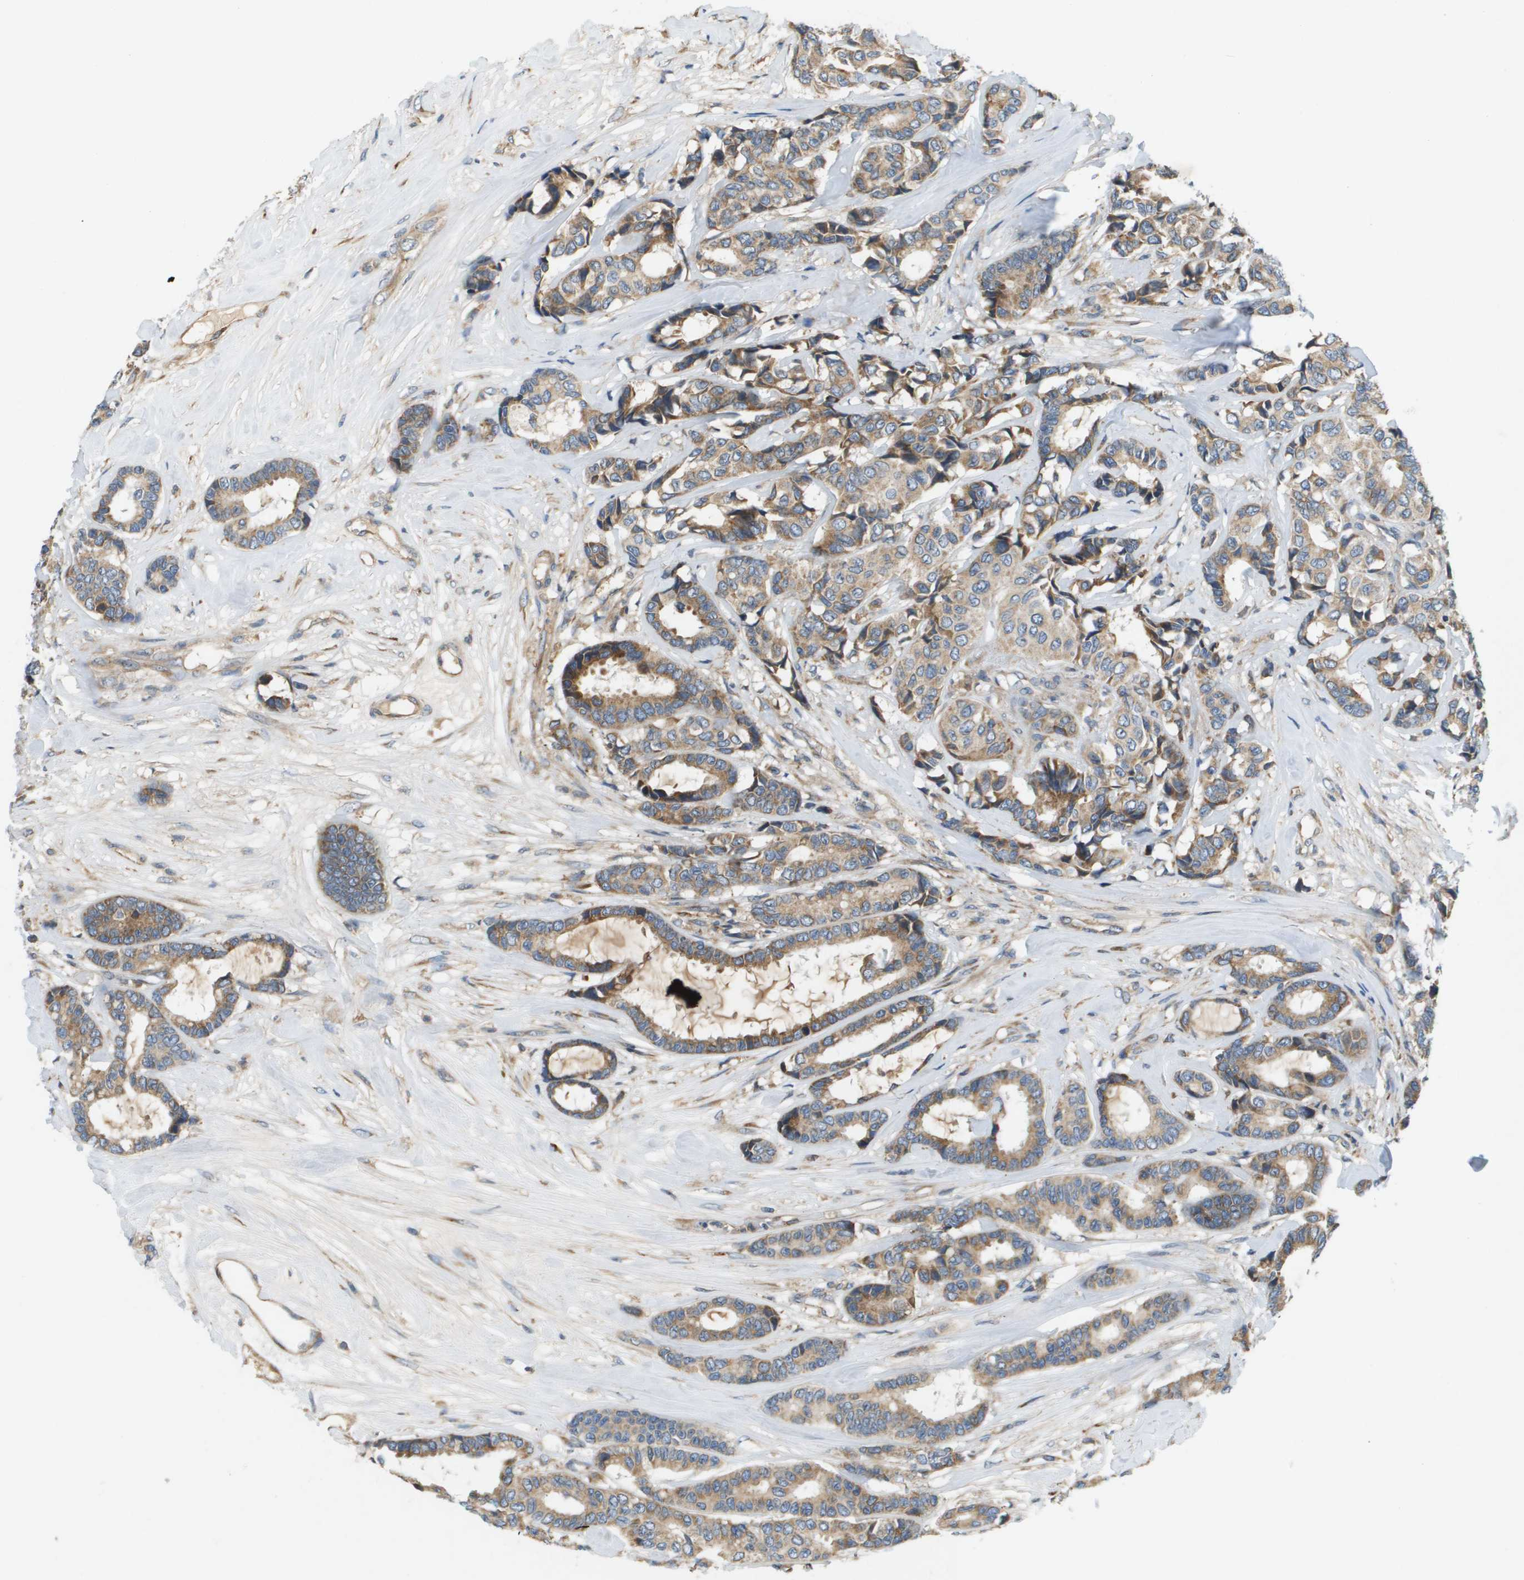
{"staining": {"intensity": "weak", "quantity": ">75%", "location": "cytoplasmic/membranous"}, "tissue": "breast cancer", "cell_type": "Tumor cells", "image_type": "cancer", "snomed": [{"axis": "morphology", "description": "Duct carcinoma"}, {"axis": "topography", "description": "Breast"}], "caption": "About >75% of tumor cells in human intraductal carcinoma (breast) display weak cytoplasmic/membranous protein positivity as visualized by brown immunohistochemical staining.", "gene": "SAMSN1", "patient": {"sex": "female", "age": 87}}